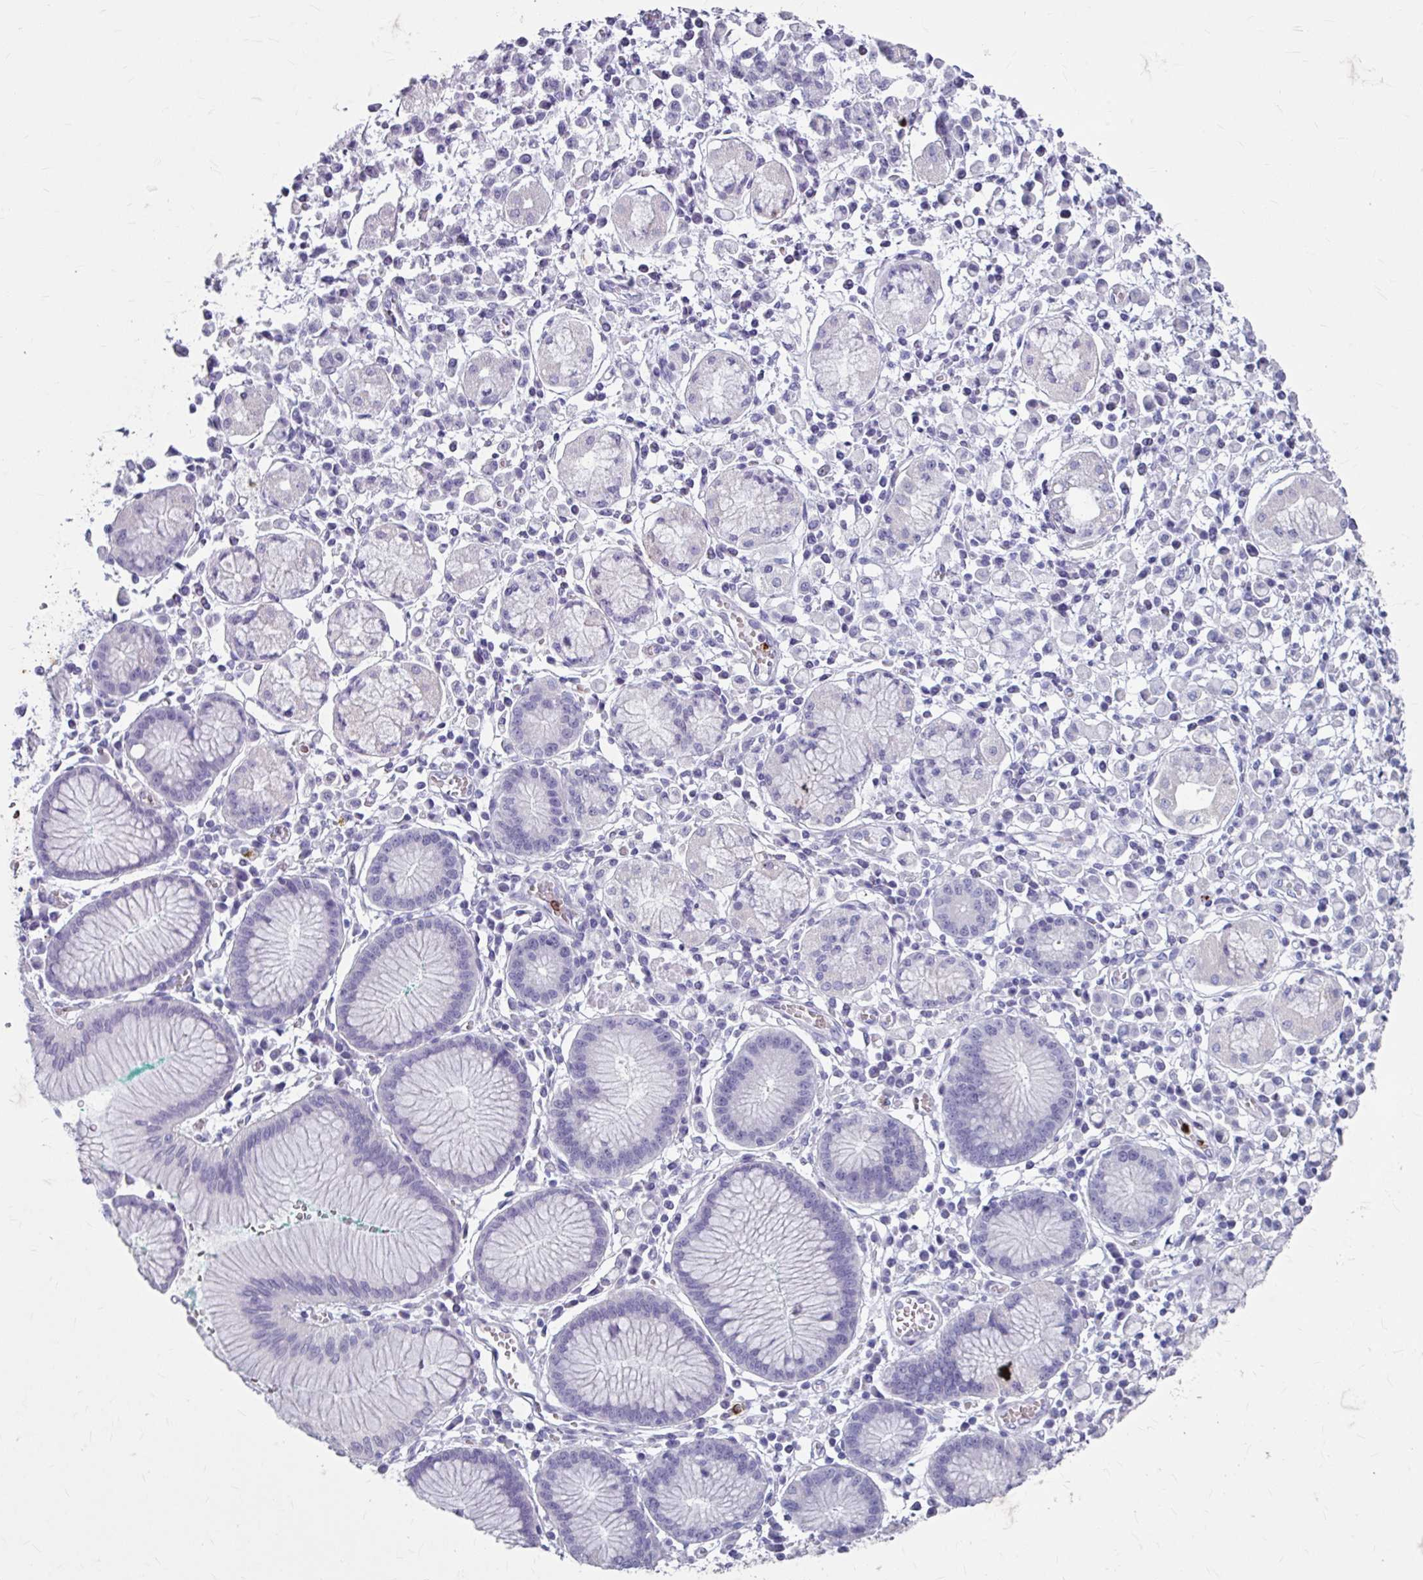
{"staining": {"intensity": "negative", "quantity": "none", "location": "none"}, "tissue": "stomach cancer", "cell_type": "Tumor cells", "image_type": "cancer", "snomed": [{"axis": "morphology", "description": "Adenocarcinoma, NOS"}, {"axis": "topography", "description": "Stomach"}], "caption": "DAB (3,3'-diaminobenzidine) immunohistochemical staining of stomach adenocarcinoma demonstrates no significant expression in tumor cells.", "gene": "ANKRD1", "patient": {"sex": "male", "age": 77}}